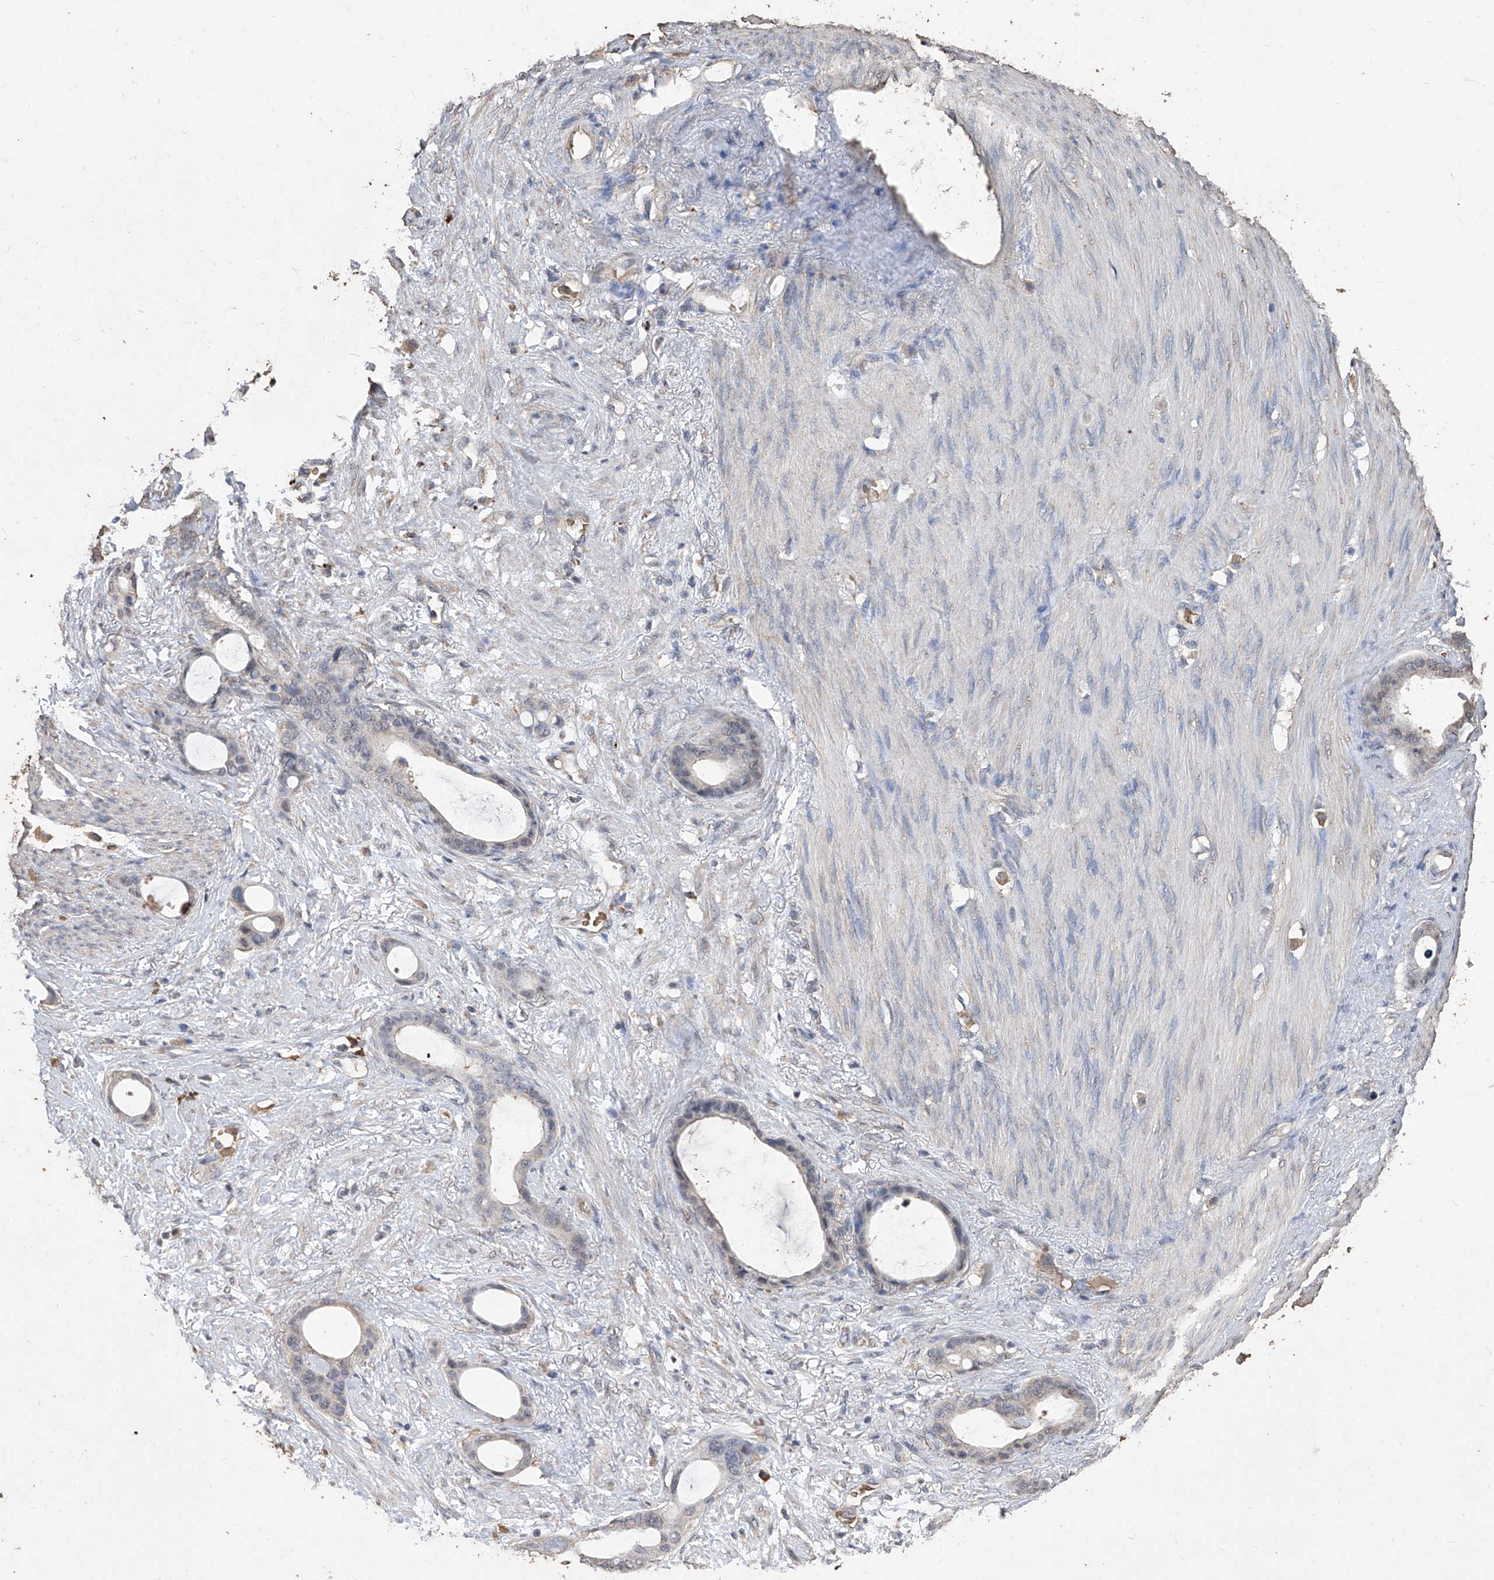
{"staining": {"intensity": "negative", "quantity": "none", "location": "none"}, "tissue": "stomach cancer", "cell_type": "Tumor cells", "image_type": "cancer", "snomed": [{"axis": "morphology", "description": "Adenocarcinoma, NOS"}, {"axis": "topography", "description": "Stomach"}], "caption": "This image is of stomach cancer (adenocarcinoma) stained with immunohistochemistry to label a protein in brown with the nuclei are counter-stained blue. There is no positivity in tumor cells.", "gene": "EML1", "patient": {"sex": "female", "age": 75}}